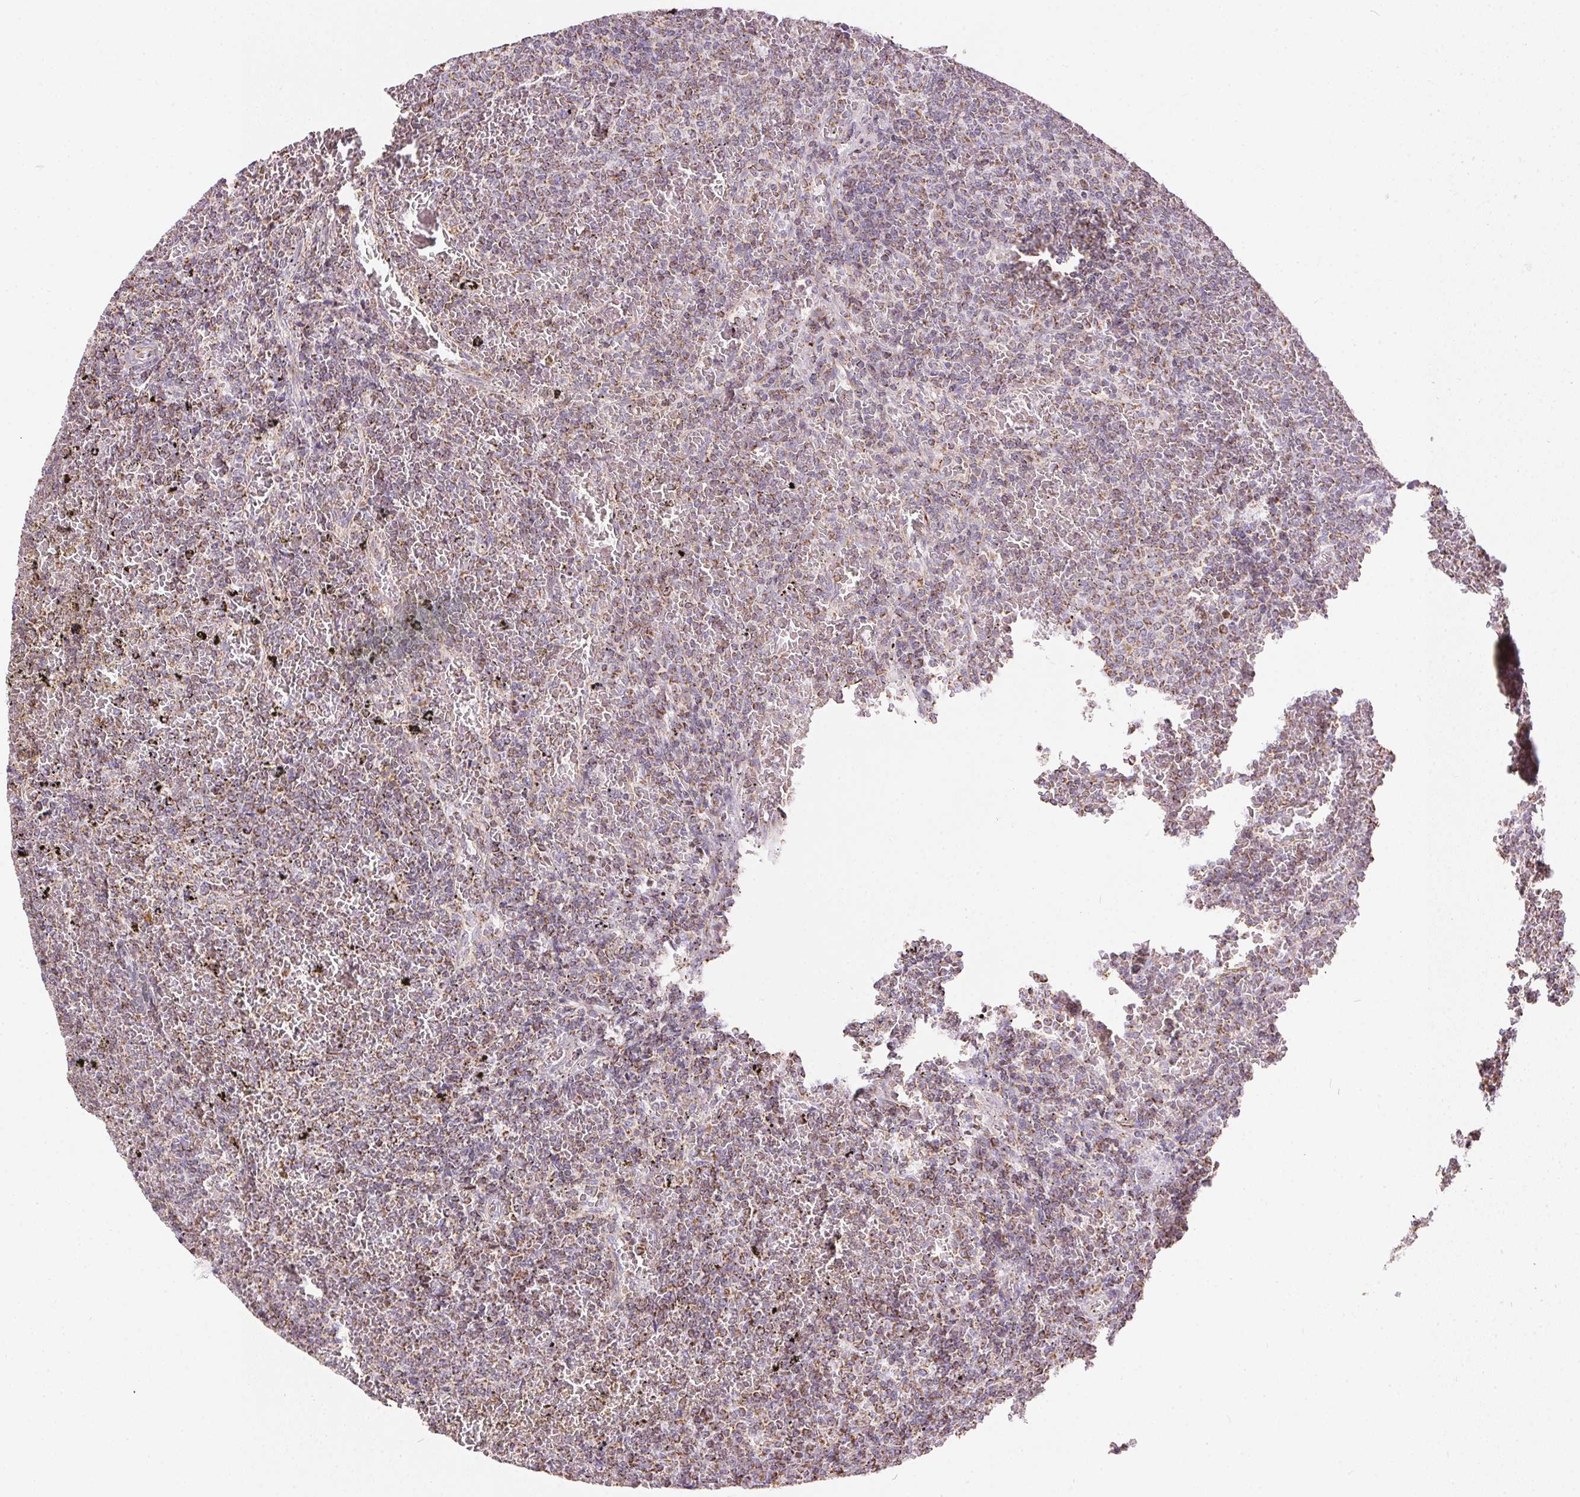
{"staining": {"intensity": "moderate", "quantity": "25%-75%", "location": "cytoplasmic/membranous"}, "tissue": "lymphoma", "cell_type": "Tumor cells", "image_type": "cancer", "snomed": [{"axis": "morphology", "description": "Malignant lymphoma, non-Hodgkin's type, Low grade"}, {"axis": "topography", "description": "Spleen"}], "caption": "Protein analysis of low-grade malignant lymphoma, non-Hodgkin's type tissue reveals moderate cytoplasmic/membranous expression in about 25%-75% of tumor cells. Nuclei are stained in blue.", "gene": "MAPK11", "patient": {"sex": "female", "age": 77}}